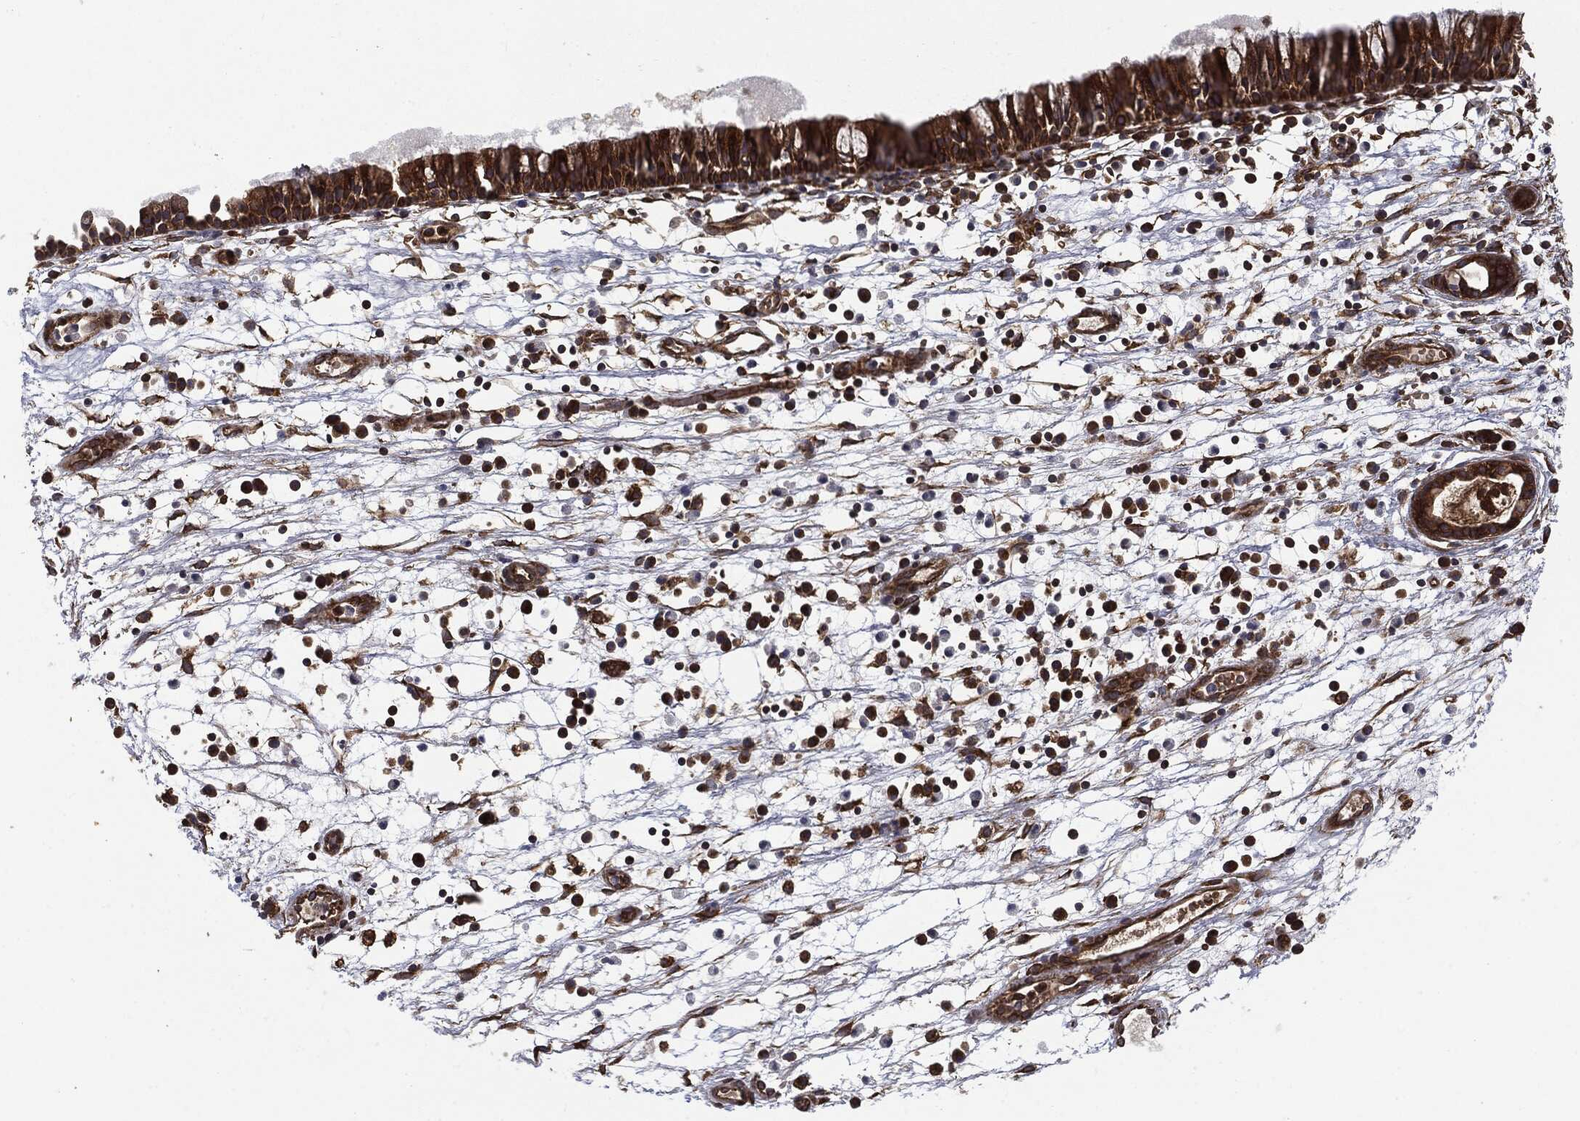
{"staining": {"intensity": "strong", "quantity": ">75%", "location": "cytoplasmic/membranous"}, "tissue": "nasopharynx", "cell_type": "Respiratory epithelial cells", "image_type": "normal", "snomed": [{"axis": "morphology", "description": "Normal tissue, NOS"}, {"axis": "topography", "description": "Nasopharynx"}], "caption": "The image shows immunohistochemical staining of unremarkable nasopharynx. There is strong cytoplasmic/membranous staining is identified in about >75% of respiratory epithelial cells.", "gene": "EIF2AK2", "patient": {"sex": "male", "age": 58}}